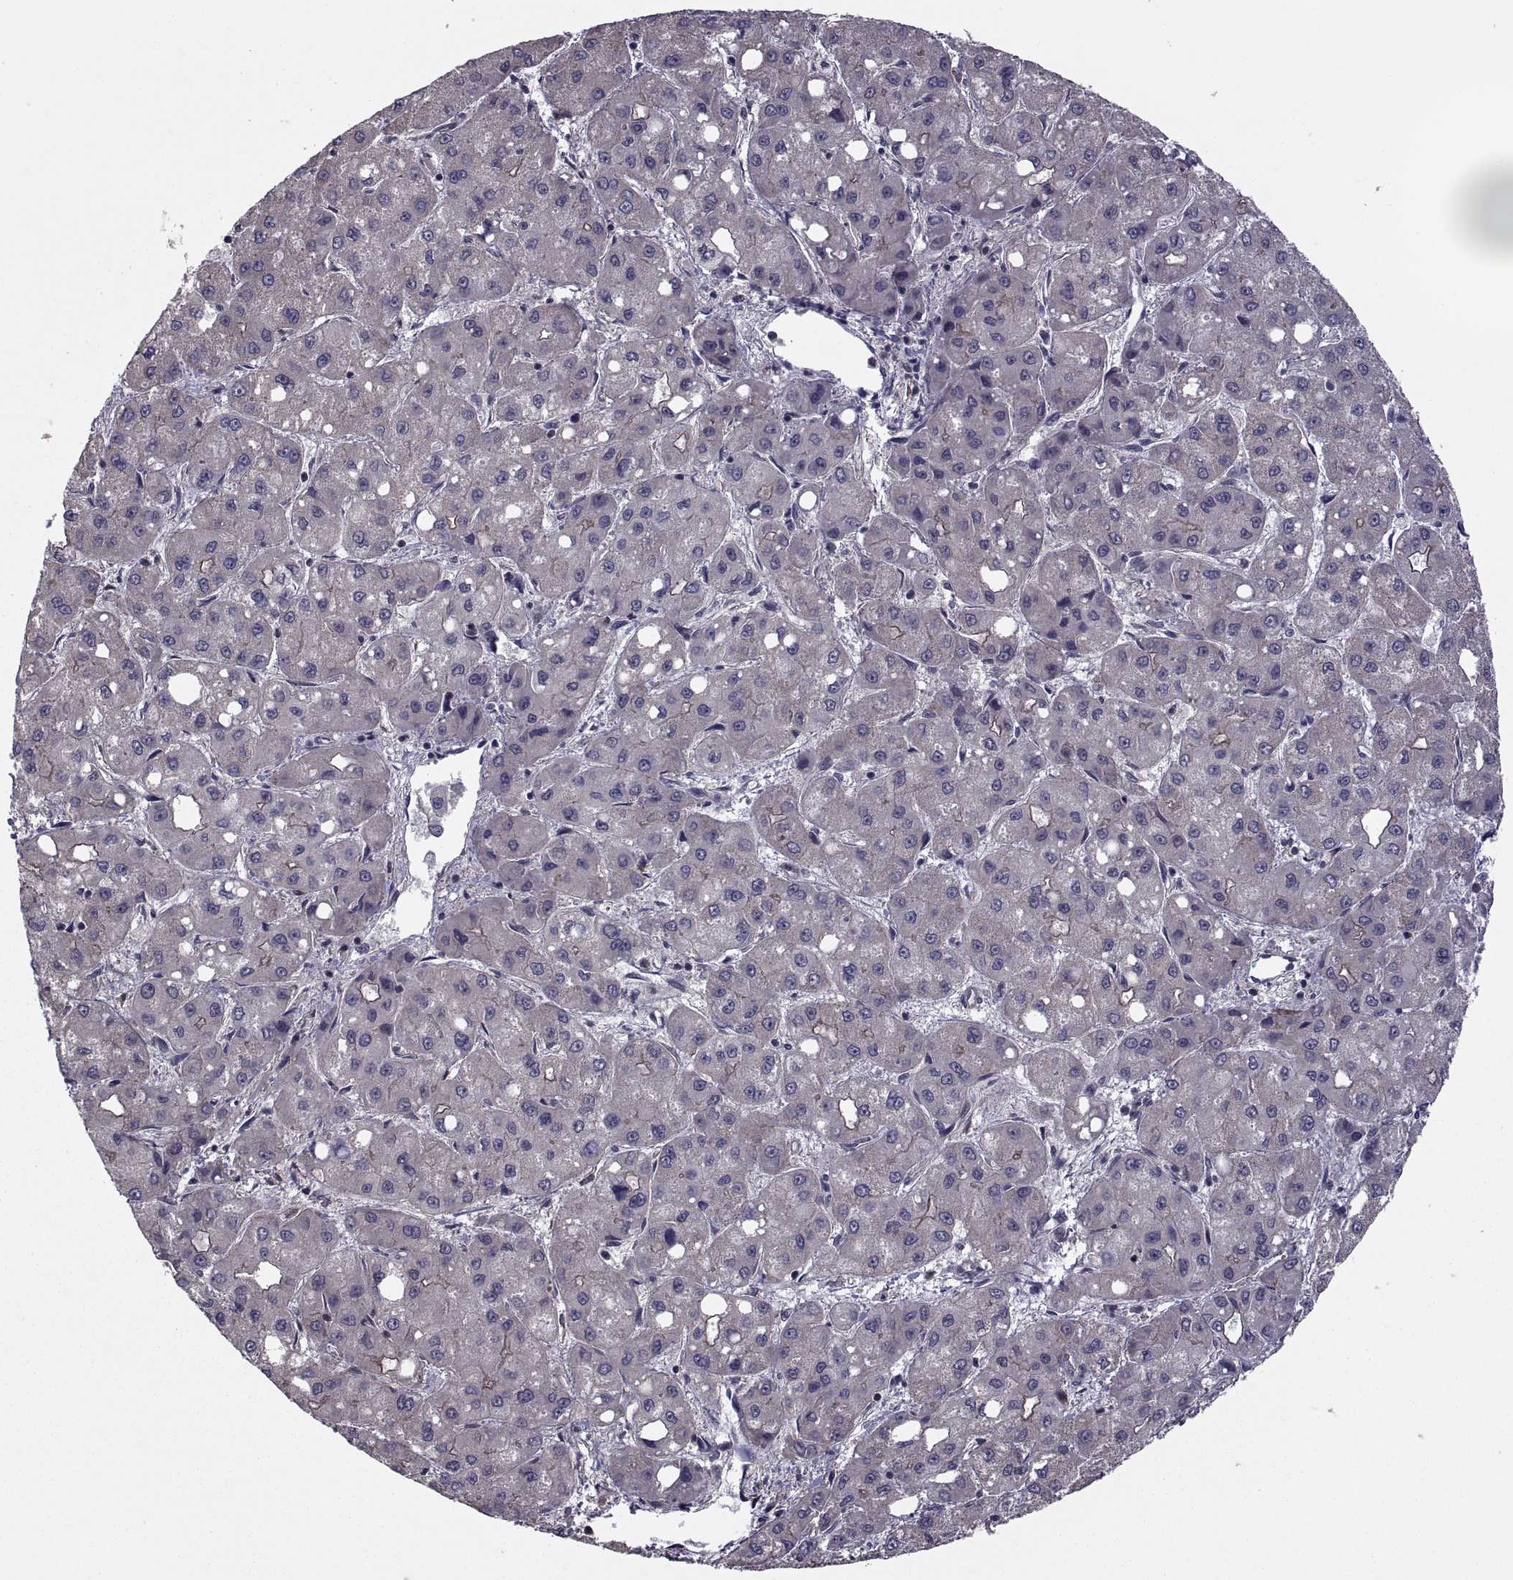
{"staining": {"intensity": "moderate", "quantity": "<25%", "location": "cytoplasmic/membranous"}, "tissue": "liver cancer", "cell_type": "Tumor cells", "image_type": "cancer", "snomed": [{"axis": "morphology", "description": "Carcinoma, Hepatocellular, NOS"}, {"axis": "topography", "description": "Liver"}], "caption": "High-magnification brightfield microscopy of liver cancer (hepatocellular carcinoma) stained with DAB (3,3'-diaminobenzidine) (brown) and counterstained with hematoxylin (blue). tumor cells exhibit moderate cytoplasmic/membranous positivity is present in approximately<25% of cells. (Brightfield microscopy of DAB IHC at high magnification).", "gene": "PMM2", "patient": {"sex": "male", "age": 73}}